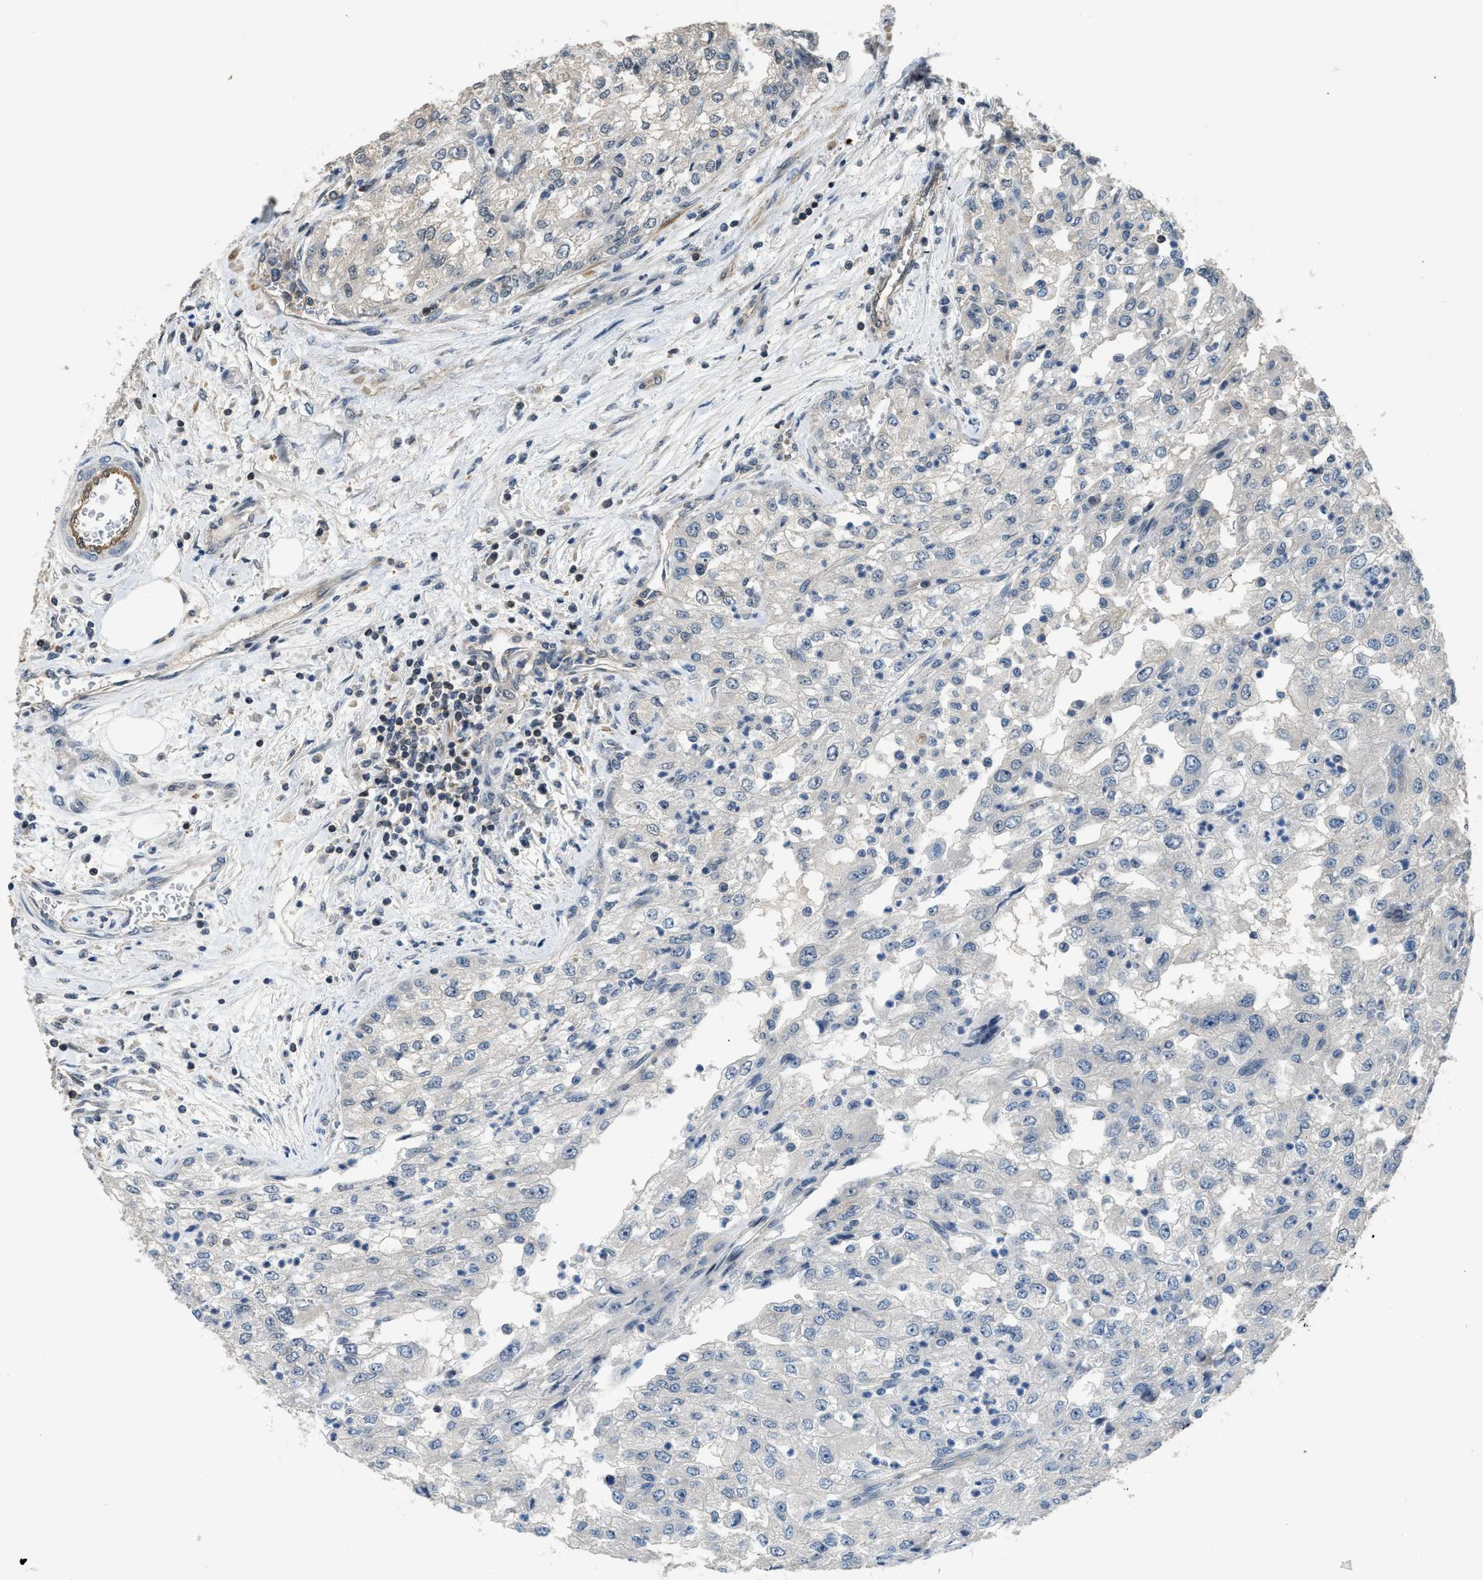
{"staining": {"intensity": "negative", "quantity": "none", "location": "none"}, "tissue": "renal cancer", "cell_type": "Tumor cells", "image_type": "cancer", "snomed": [{"axis": "morphology", "description": "Adenocarcinoma, NOS"}, {"axis": "topography", "description": "Kidney"}], "caption": "A high-resolution micrograph shows IHC staining of renal cancer (adenocarcinoma), which exhibits no significant staining in tumor cells. The staining is performed using DAB (3,3'-diaminobenzidine) brown chromogen with nuclei counter-stained in using hematoxylin.", "gene": "TES", "patient": {"sex": "female", "age": 54}}